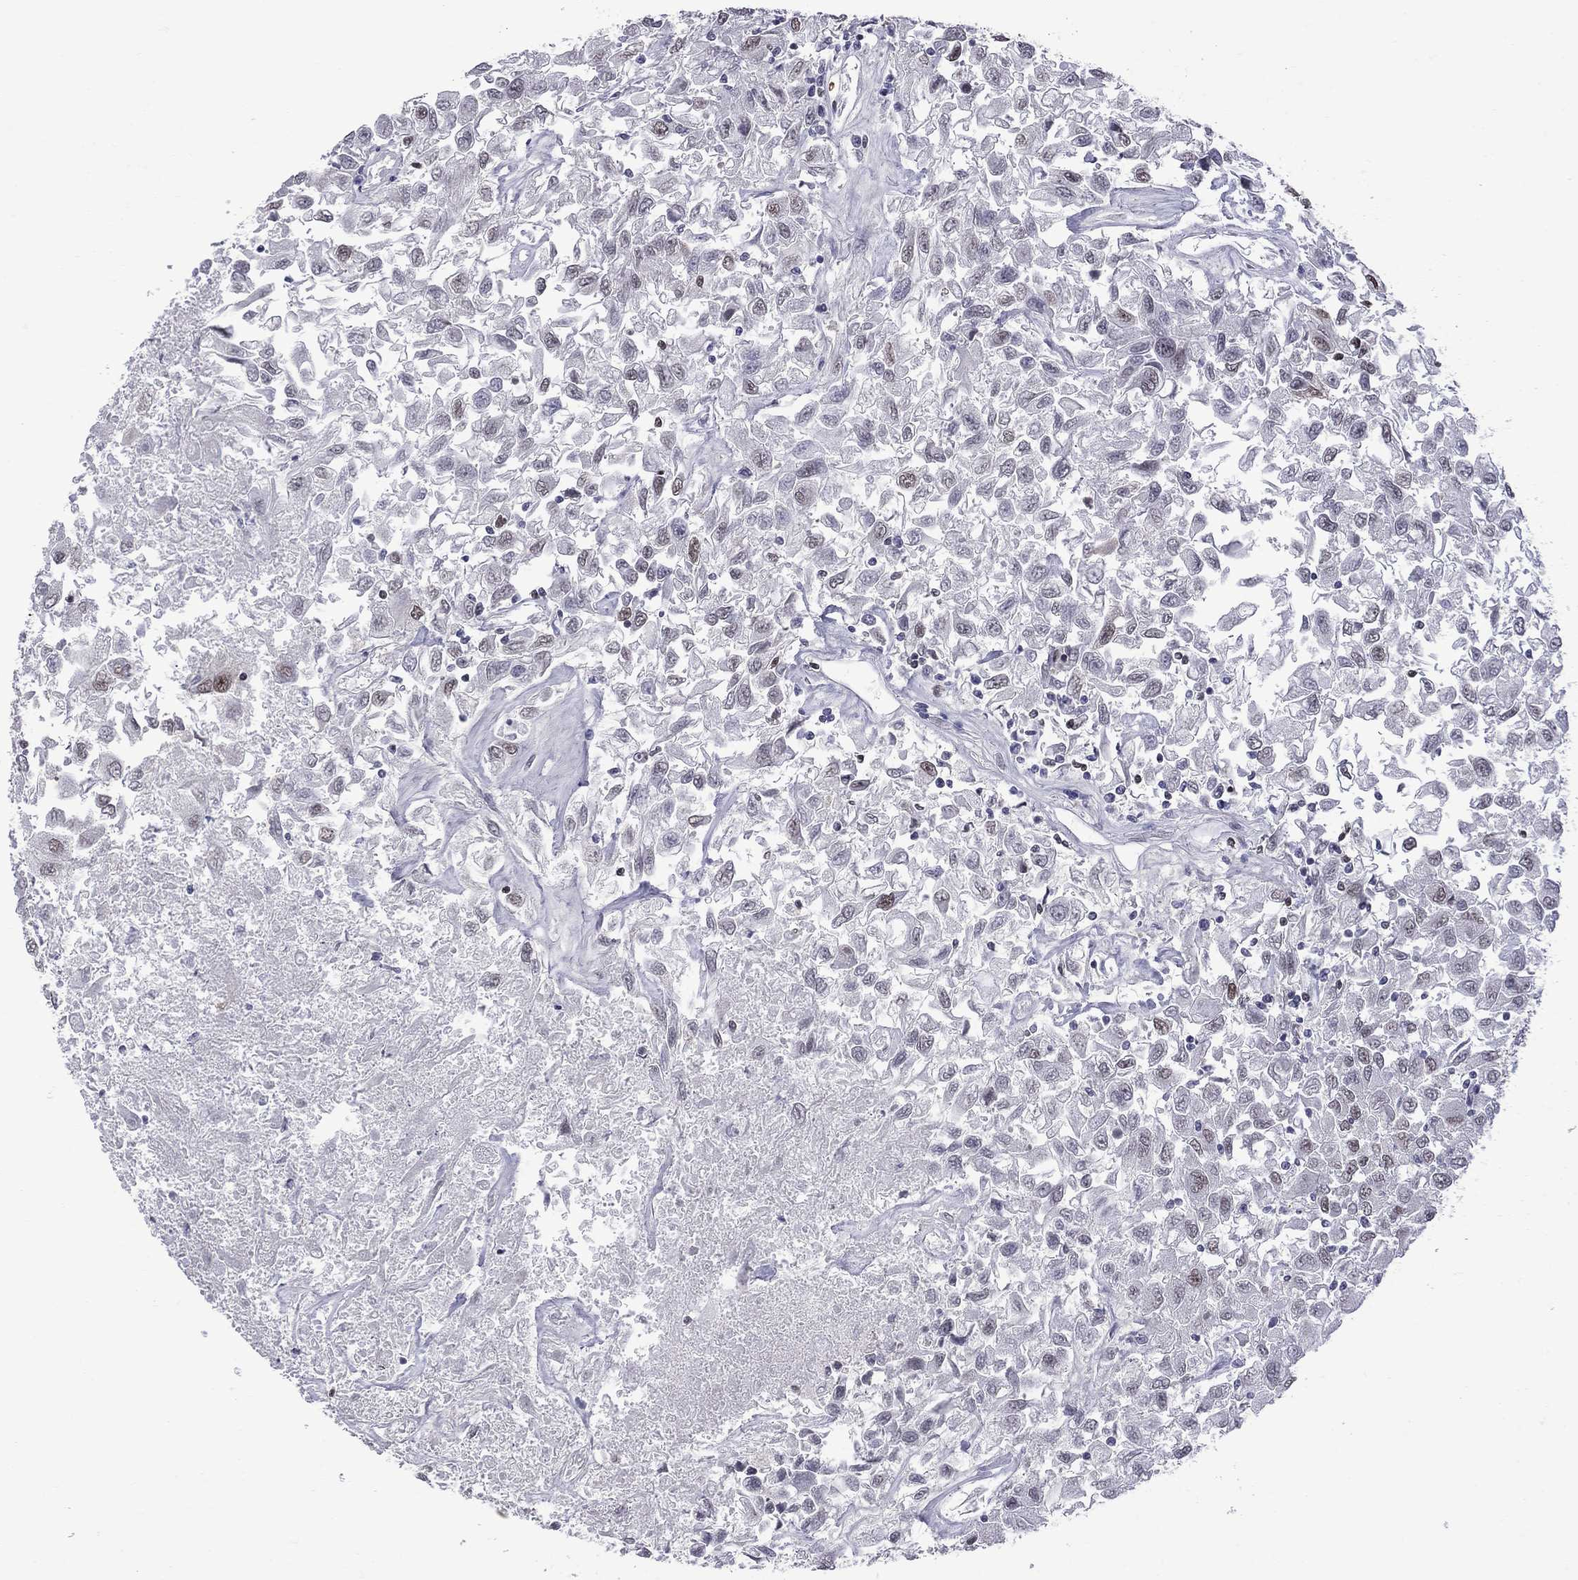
{"staining": {"intensity": "moderate", "quantity": "<25%", "location": "nuclear"}, "tissue": "renal cancer", "cell_type": "Tumor cells", "image_type": "cancer", "snomed": [{"axis": "morphology", "description": "Adenocarcinoma, NOS"}, {"axis": "topography", "description": "Kidney"}], "caption": "This is an image of immunohistochemistry (IHC) staining of renal adenocarcinoma, which shows moderate positivity in the nuclear of tumor cells.", "gene": "MED25", "patient": {"sex": "female", "age": 76}}